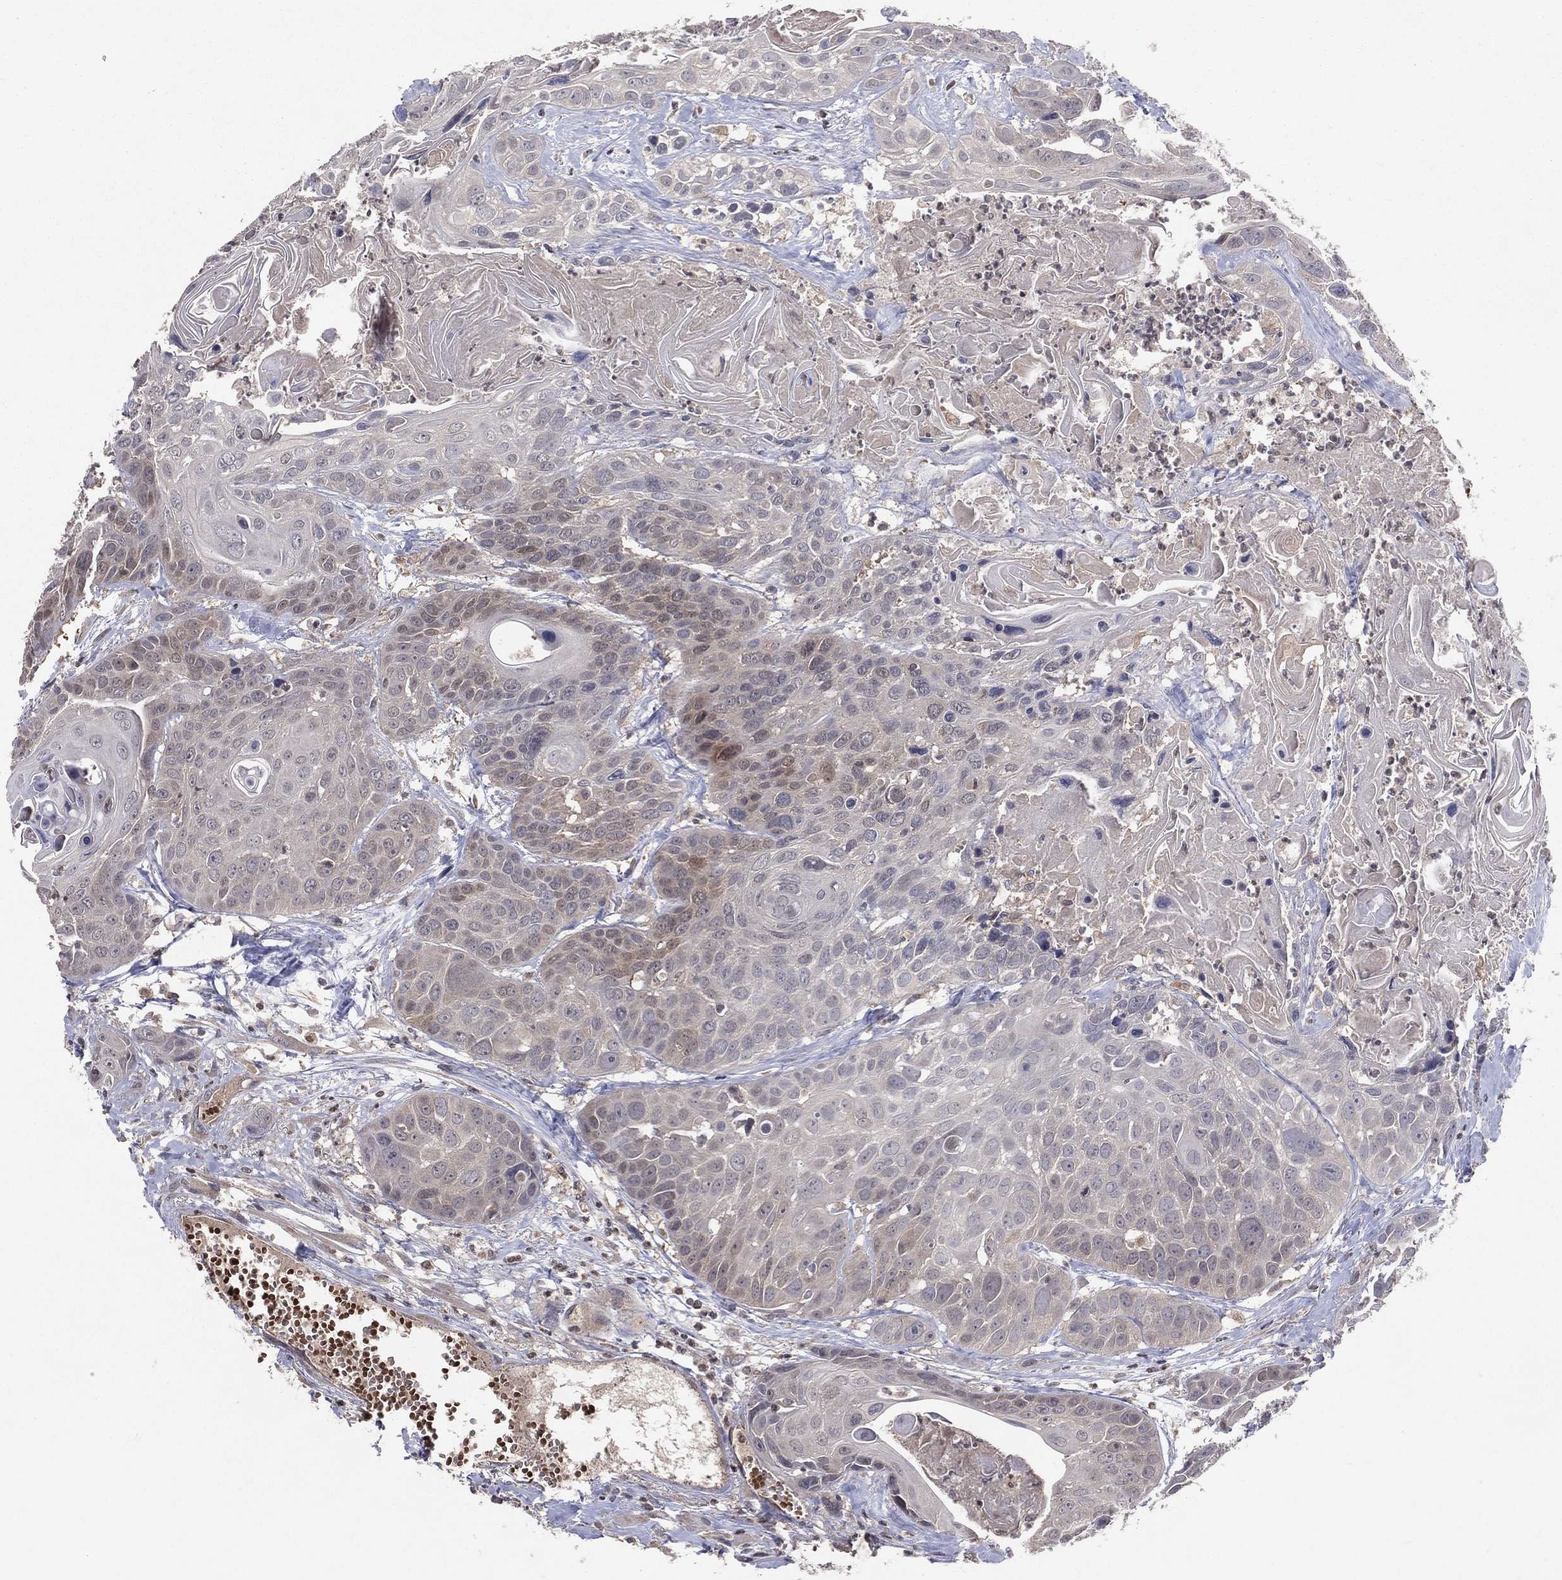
{"staining": {"intensity": "negative", "quantity": "none", "location": "none"}, "tissue": "head and neck cancer", "cell_type": "Tumor cells", "image_type": "cancer", "snomed": [{"axis": "morphology", "description": "Squamous cell carcinoma, NOS"}, {"axis": "topography", "description": "Oral tissue"}, {"axis": "topography", "description": "Head-Neck"}], "caption": "Tumor cells show no significant protein positivity in squamous cell carcinoma (head and neck).", "gene": "DNAH7", "patient": {"sex": "male", "age": 56}}